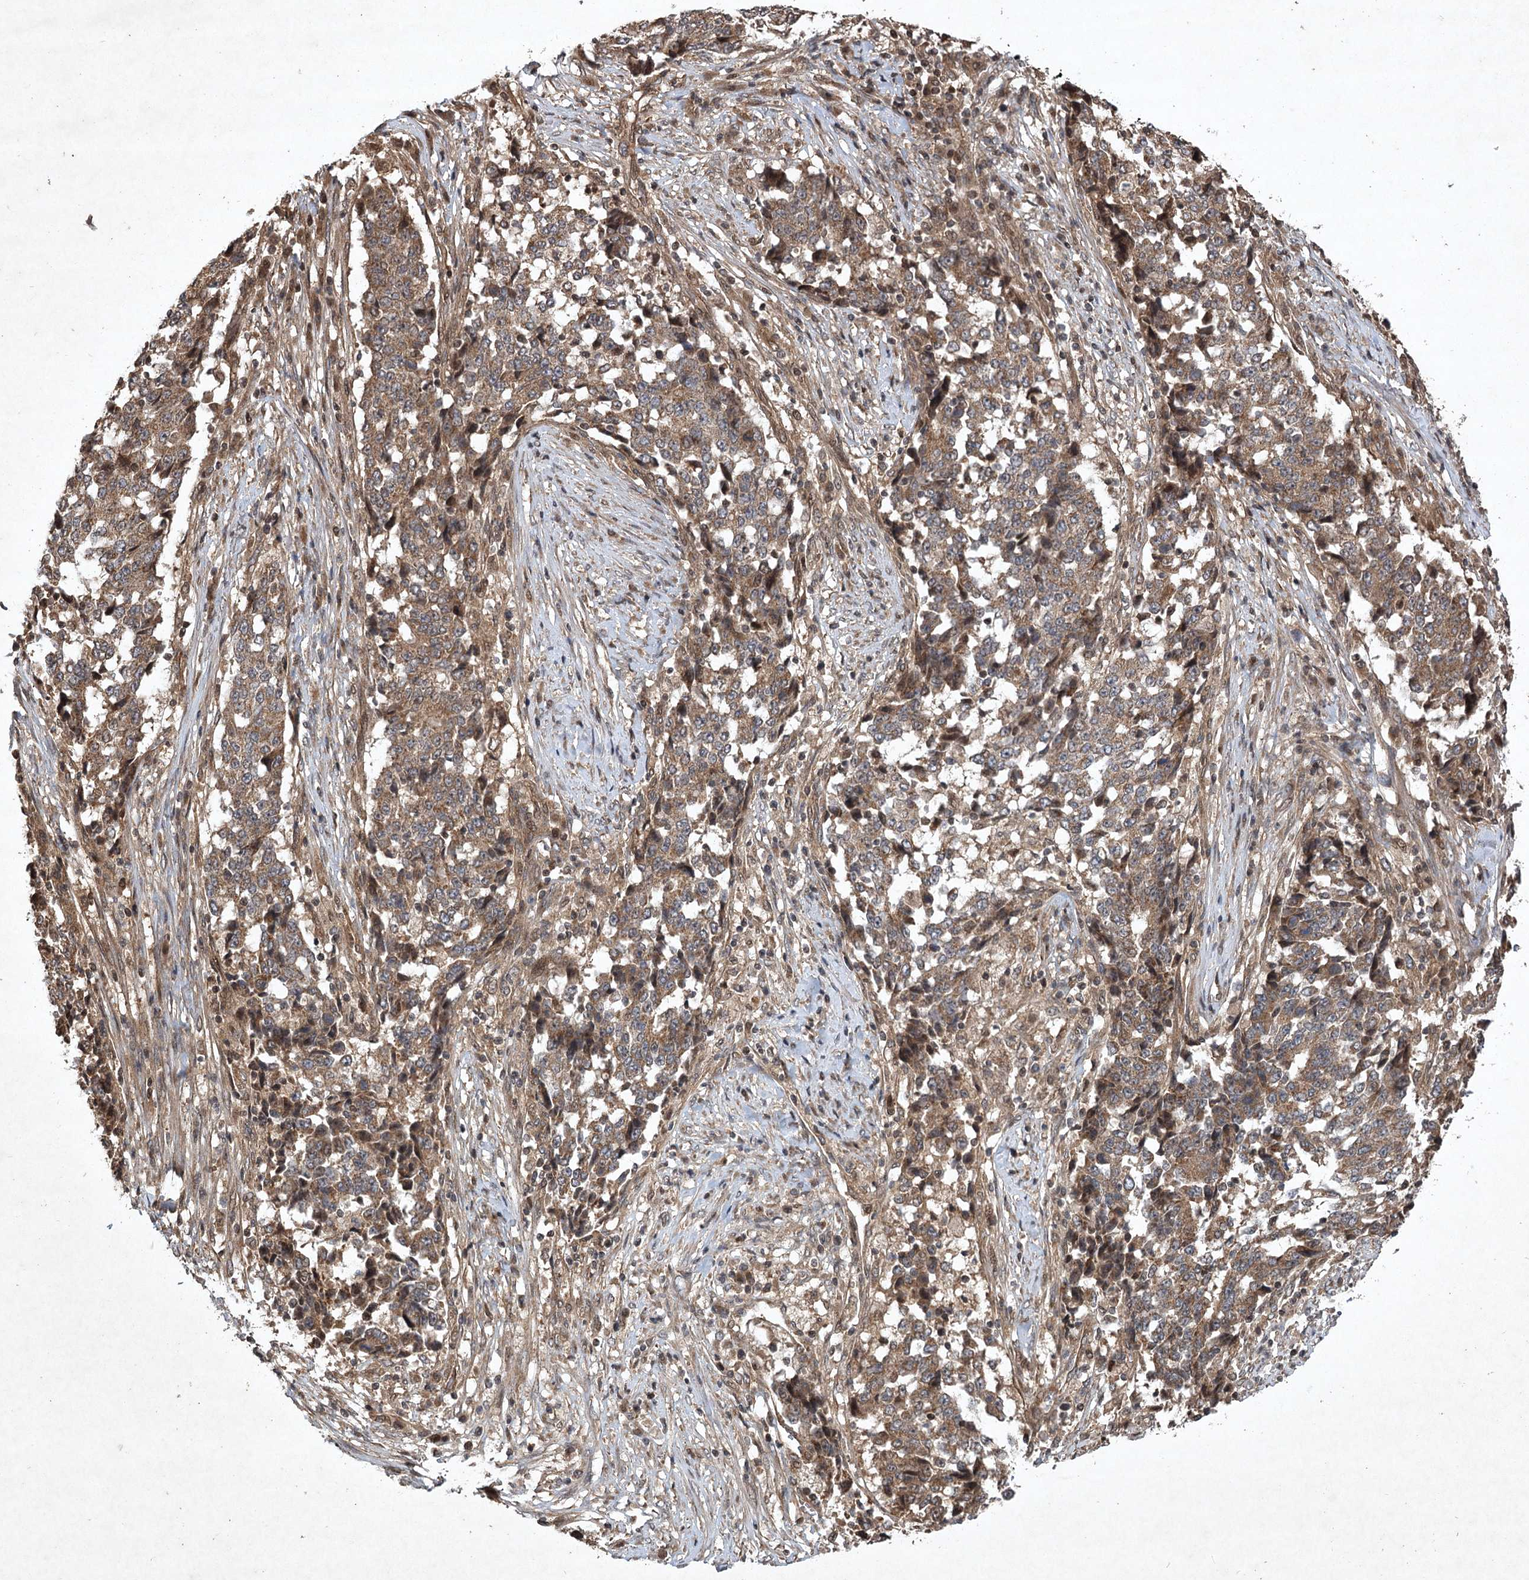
{"staining": {"intensity": "moderate", "quantity": ">75%", "location": "cytoplasmic/membranous"}, "tissue": "stomach cancer", "cell_type": "Tumor cells", "image_type": "cancer", "snomed": [{"axis": "morphology", "description": "Adenocarcinoma, NOS"}, {"axis": "topography", "description": "Stomach"}], "caption": "Adenocarcinoma (stomach) tissue displays moderate cytoplasmic/membranous staining in about >75% of tumor cells Immunohistochemistry stains the protein in brown and the nuclei are stained blue.", "gene": "INSIG2", "patient": {"sex": "male", "age": 59}}